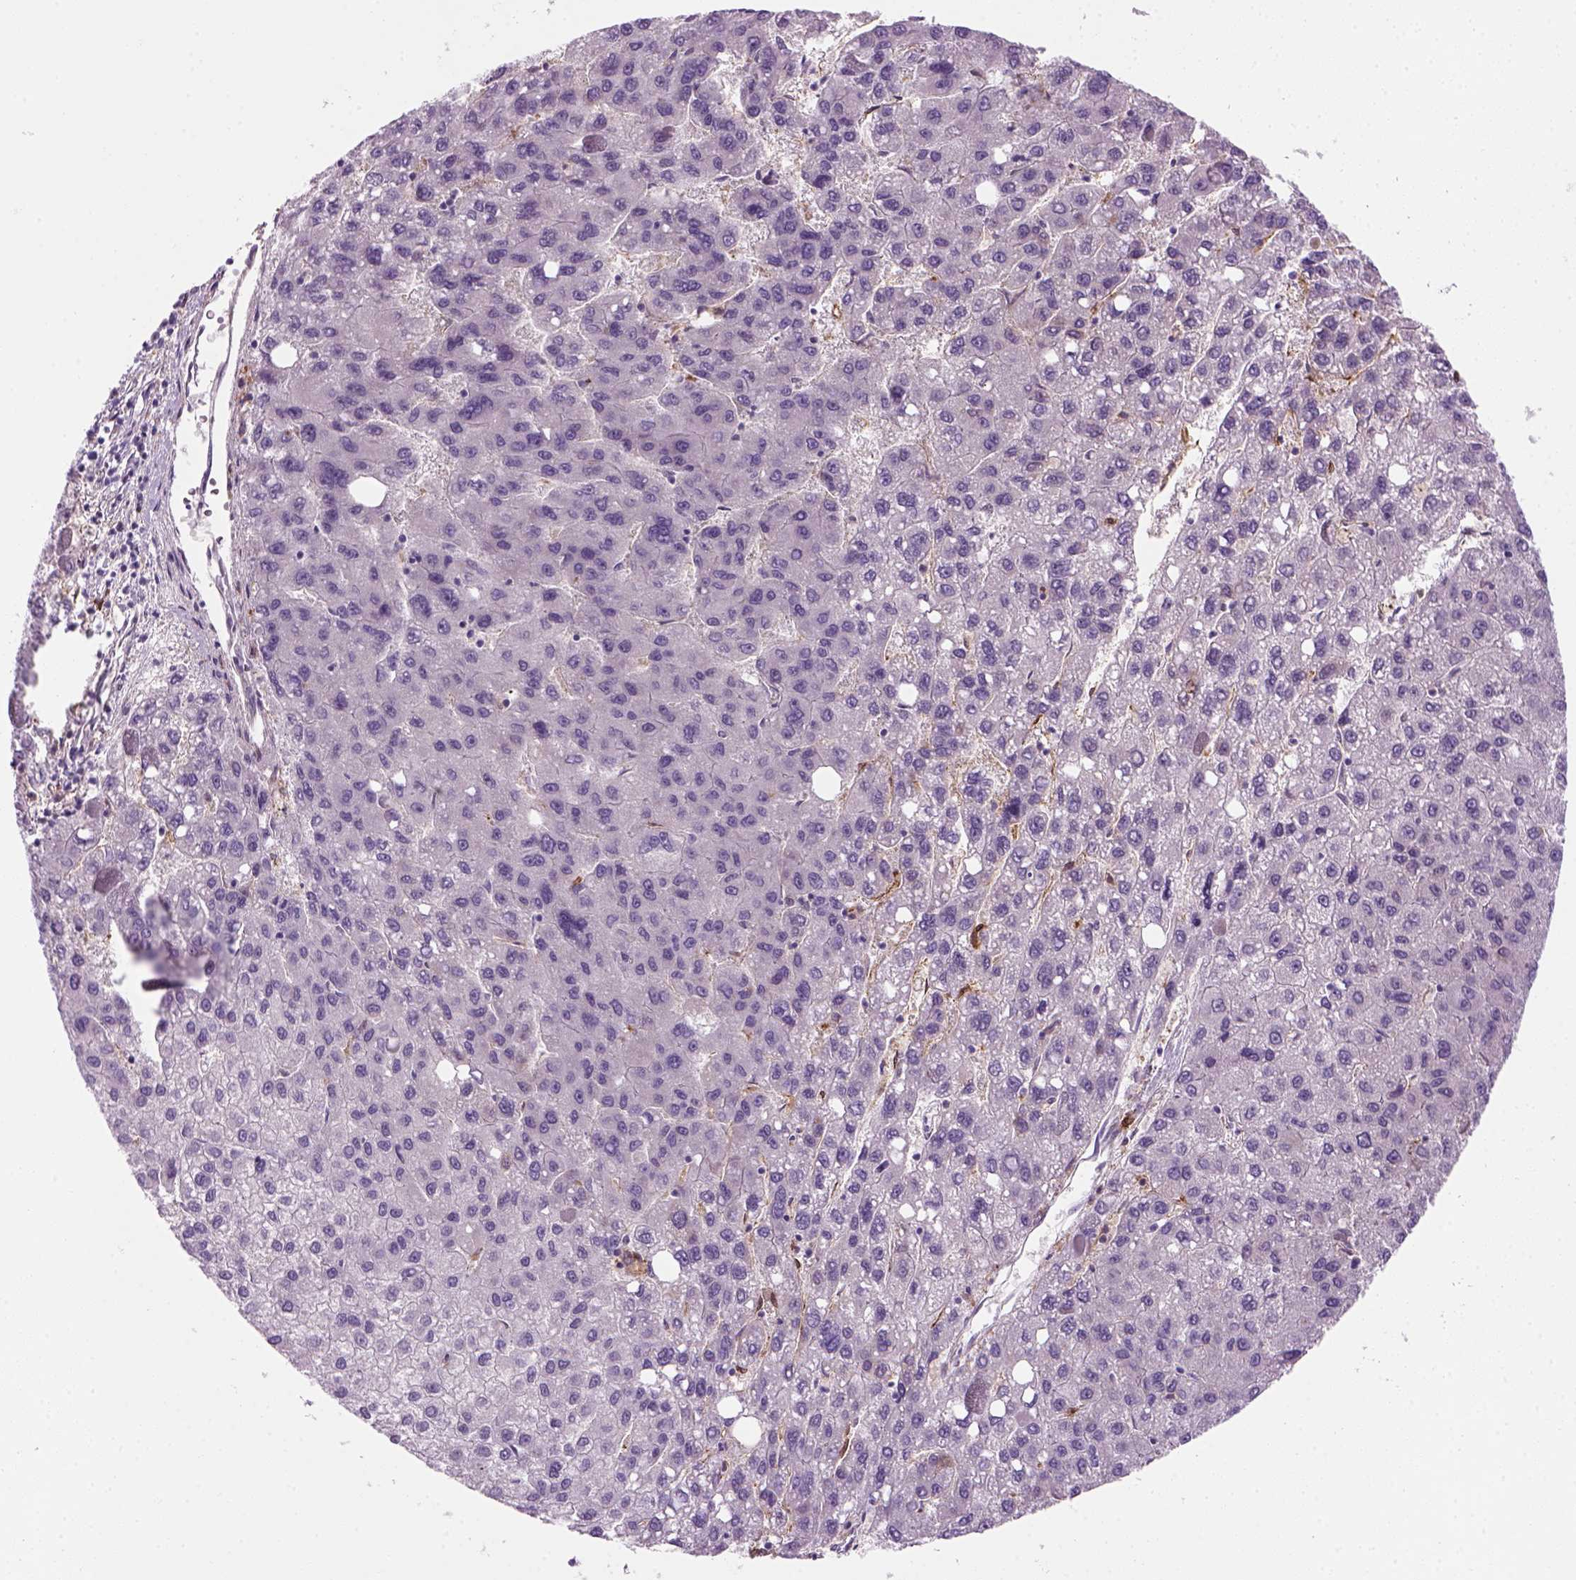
{"staining": {"intensity": "negative", "quantity": "none", "location": "none"}, "tissue": "liver cancer", "cell_type": "Tumor cells", "image_type": "cancer", "snomed": [{"axis": "morphology", "description": "Carcinoma, Hepatocellular, NOS"}, {"axis": "topography", "description": "Liver"}], "caption": "Tumor cells show no significant protein staining in liver cancer (hepatocellular carcinoma). (Immunohistochemistry, brightfield microscopy, high magnification).", "gene": "MARCKS", "patient": {"sex": "female", "age": 82}}